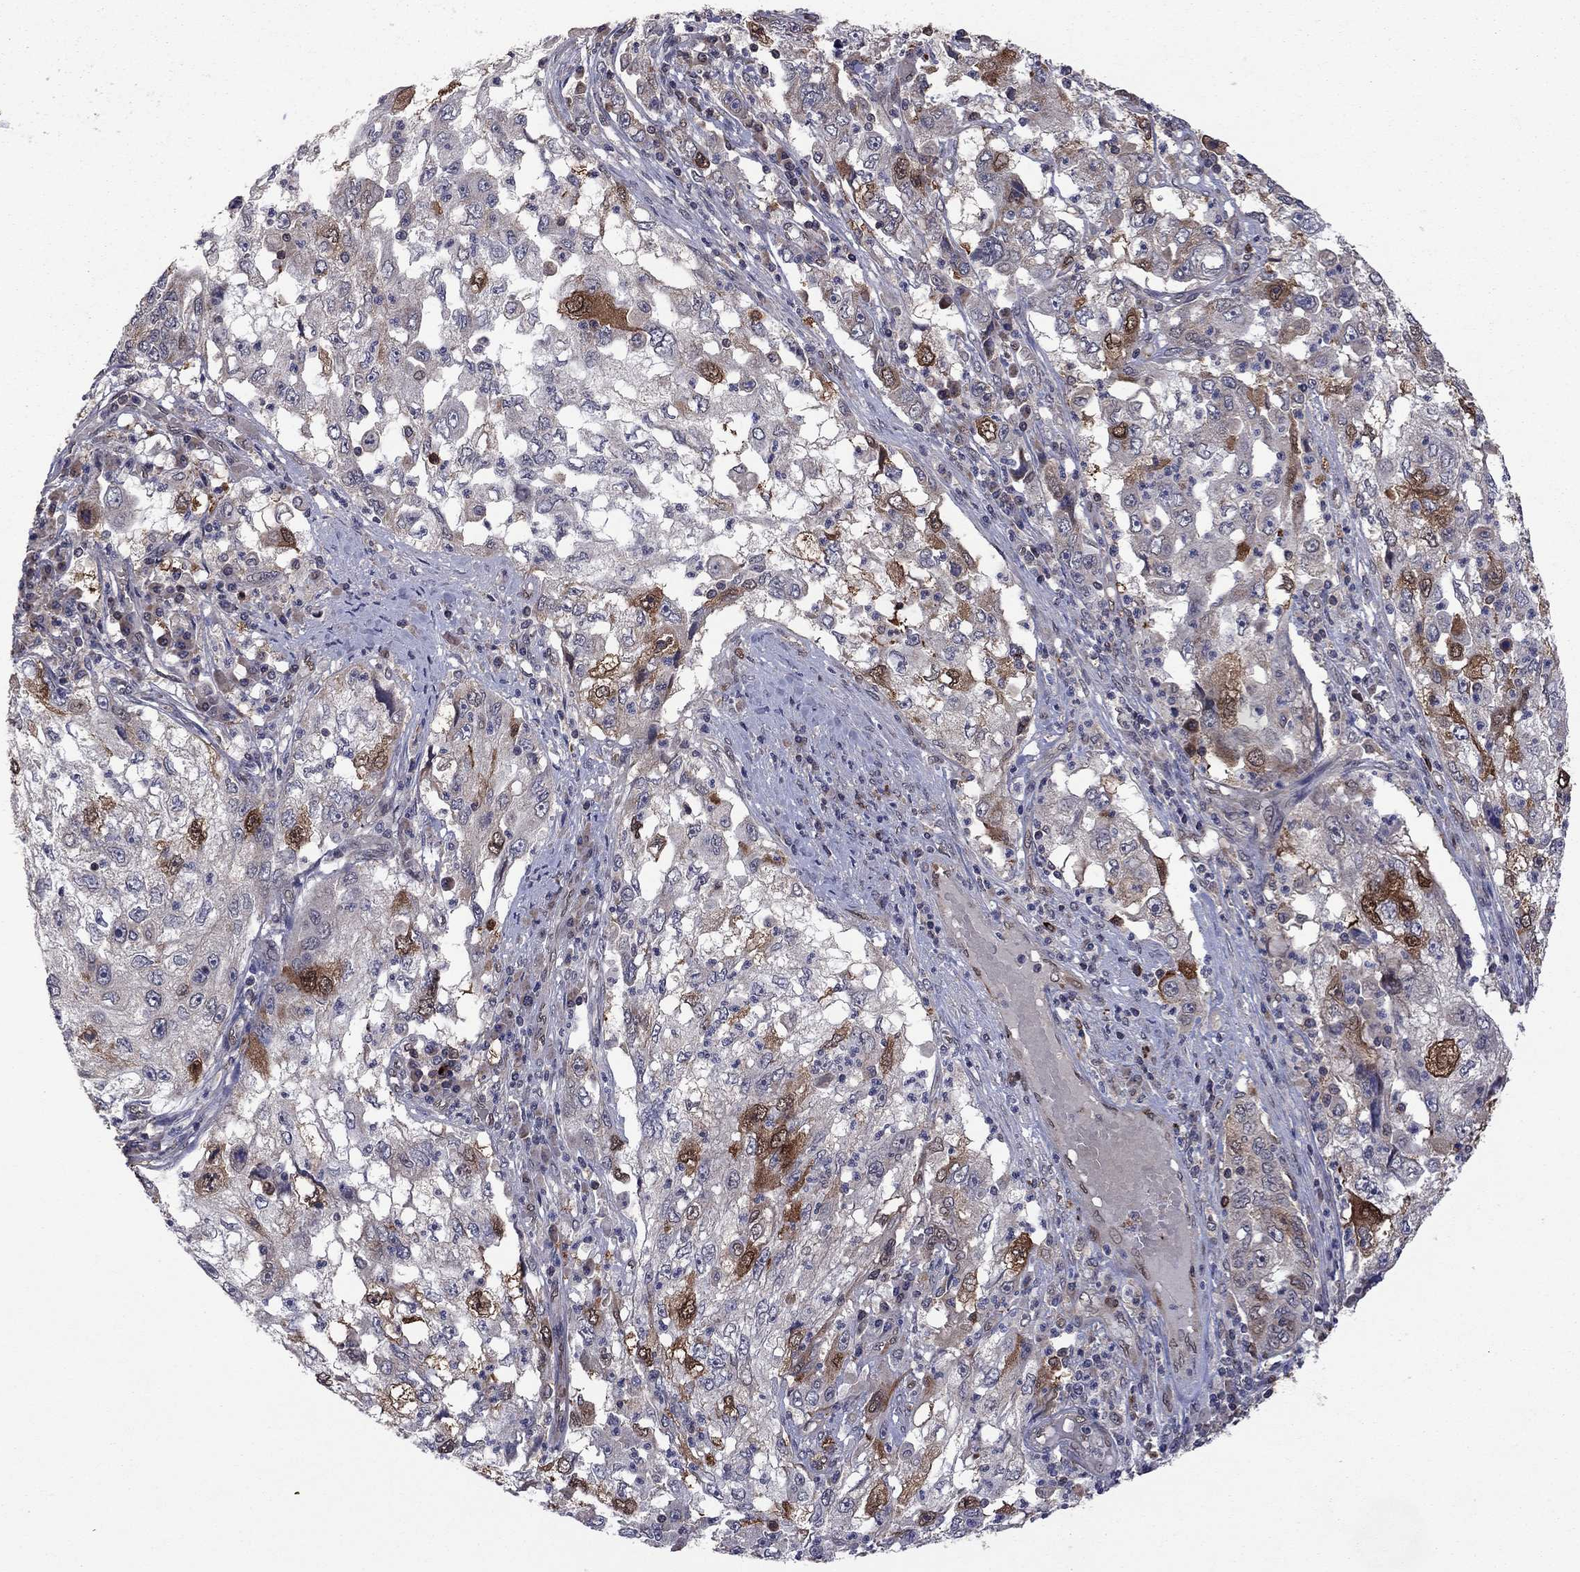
{"staining": {"intensity": "strong", "quantity": "<25%", "location": "cytoplasmic/membranous"}, "tissue": "cervical cancer", "cell_type": "Tumor cells", "image_type": "cancer", "snomed": [{"axis": "morphology", "description": "Squamous cell carcinoma, NOS"}, {"axis": "topography", "description": "Cervix"}], "caption": "High-magnification brightfield microscopy of cervical cancer (squamous cell carcinoma) stained with DAB (3,3'-diaminobenzidine) (brown) and counterstained with hematoxylin (blue). tumor cells exhibit strong cytoplasmic/membranous expression is appreciated in about<25% of cells.", "gene": "GPAA1", "patient": {"sex": "female", "age": 36}}